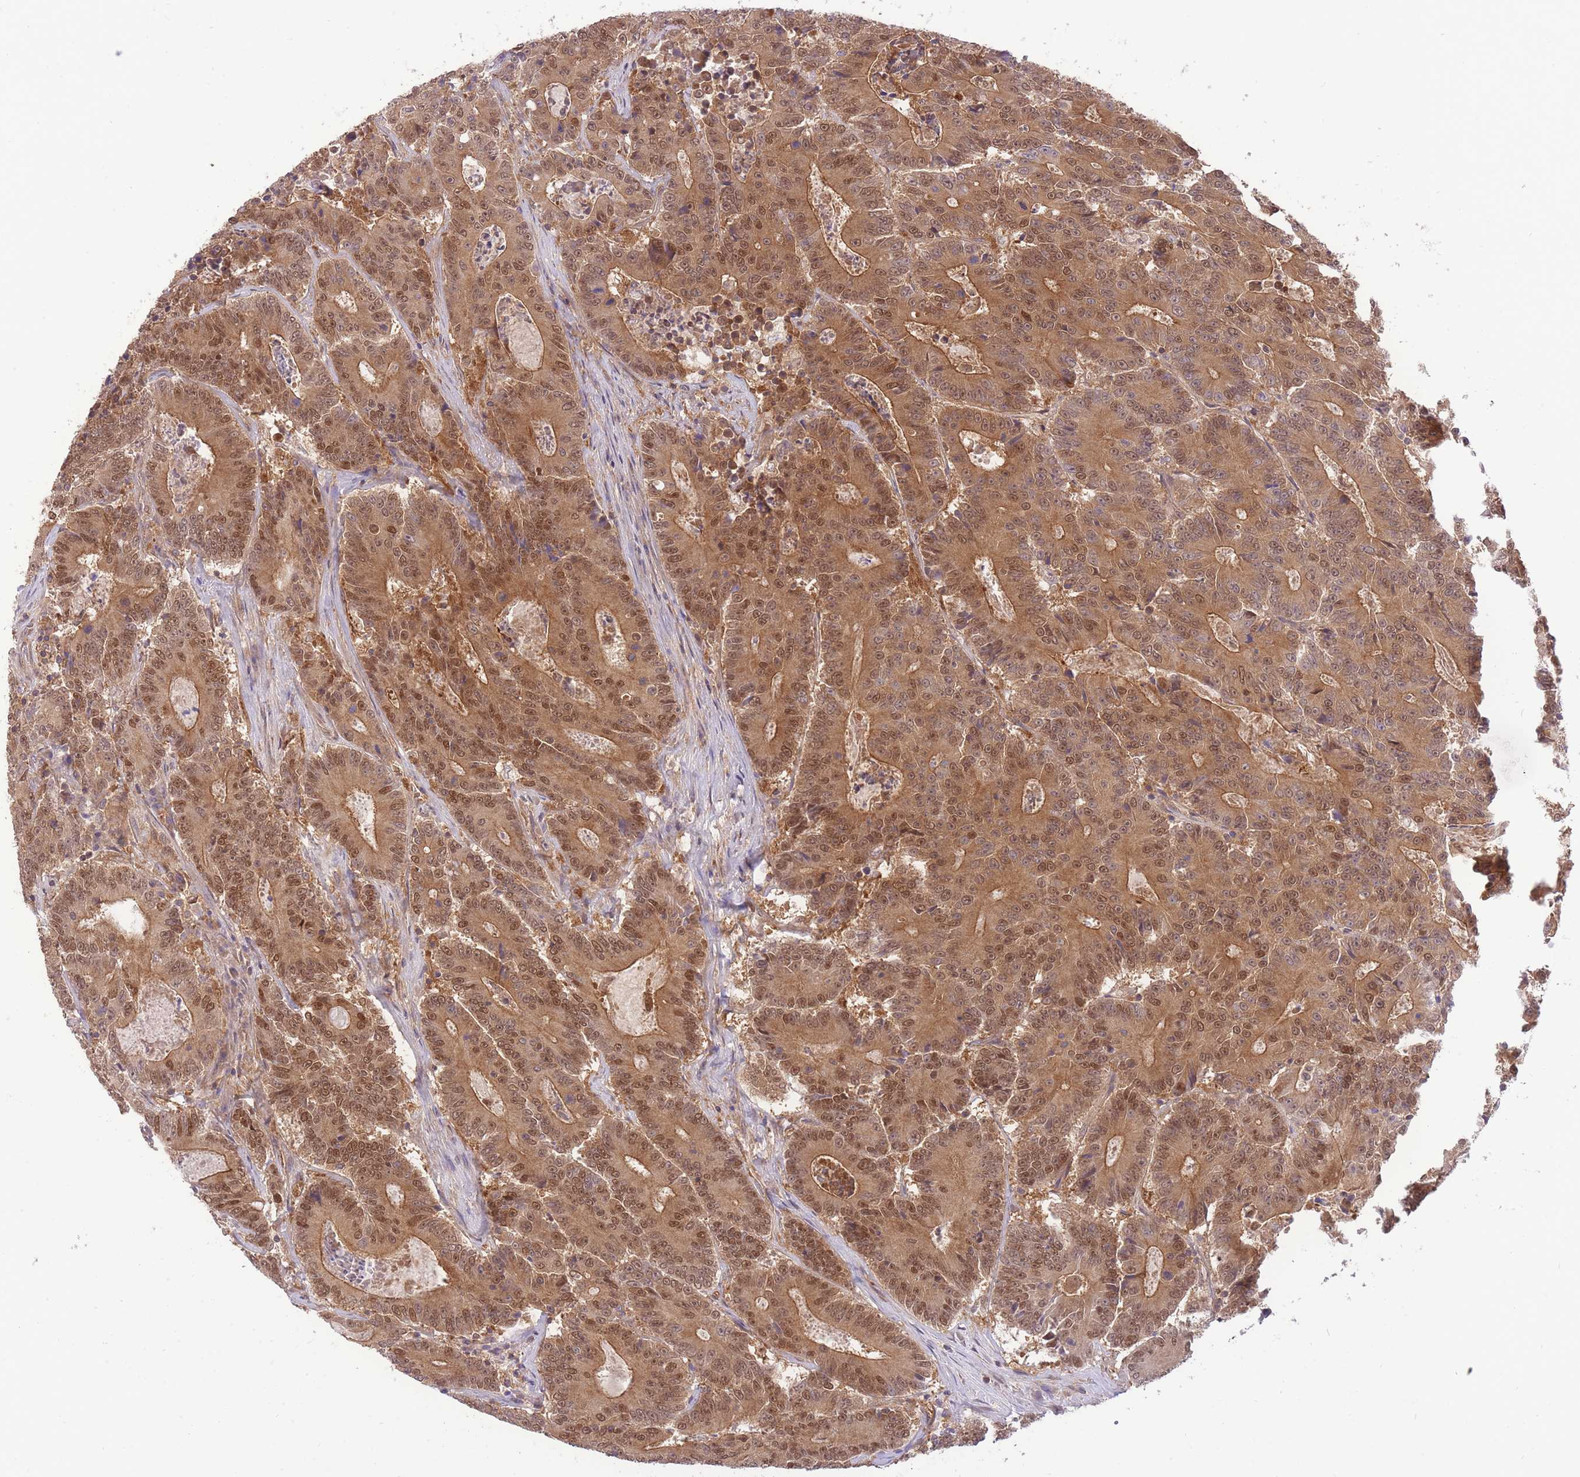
{"staining": {"intensity": "moderate", "quantity": ">75%", "location": "cytoplasmic/membranous,nuclear"}, "tissue": "colorectal cancer", "cell_type": "Tumor cells", "image_type": "cancer", "snomed": [{"axis": "morphology", "description": "Adenocarcinoma, NOS"}, {"axis": "topography", "description": "Colon"}], "caption": "Human adenocarcinoma (colorectal) stained with a brown dye shows moderate cytoplasmic/membranous and nuclear positive expression in approximately >75% of tumor cells.", "gene": "PREP", "patient": {"sex": "male", "age": 83}}